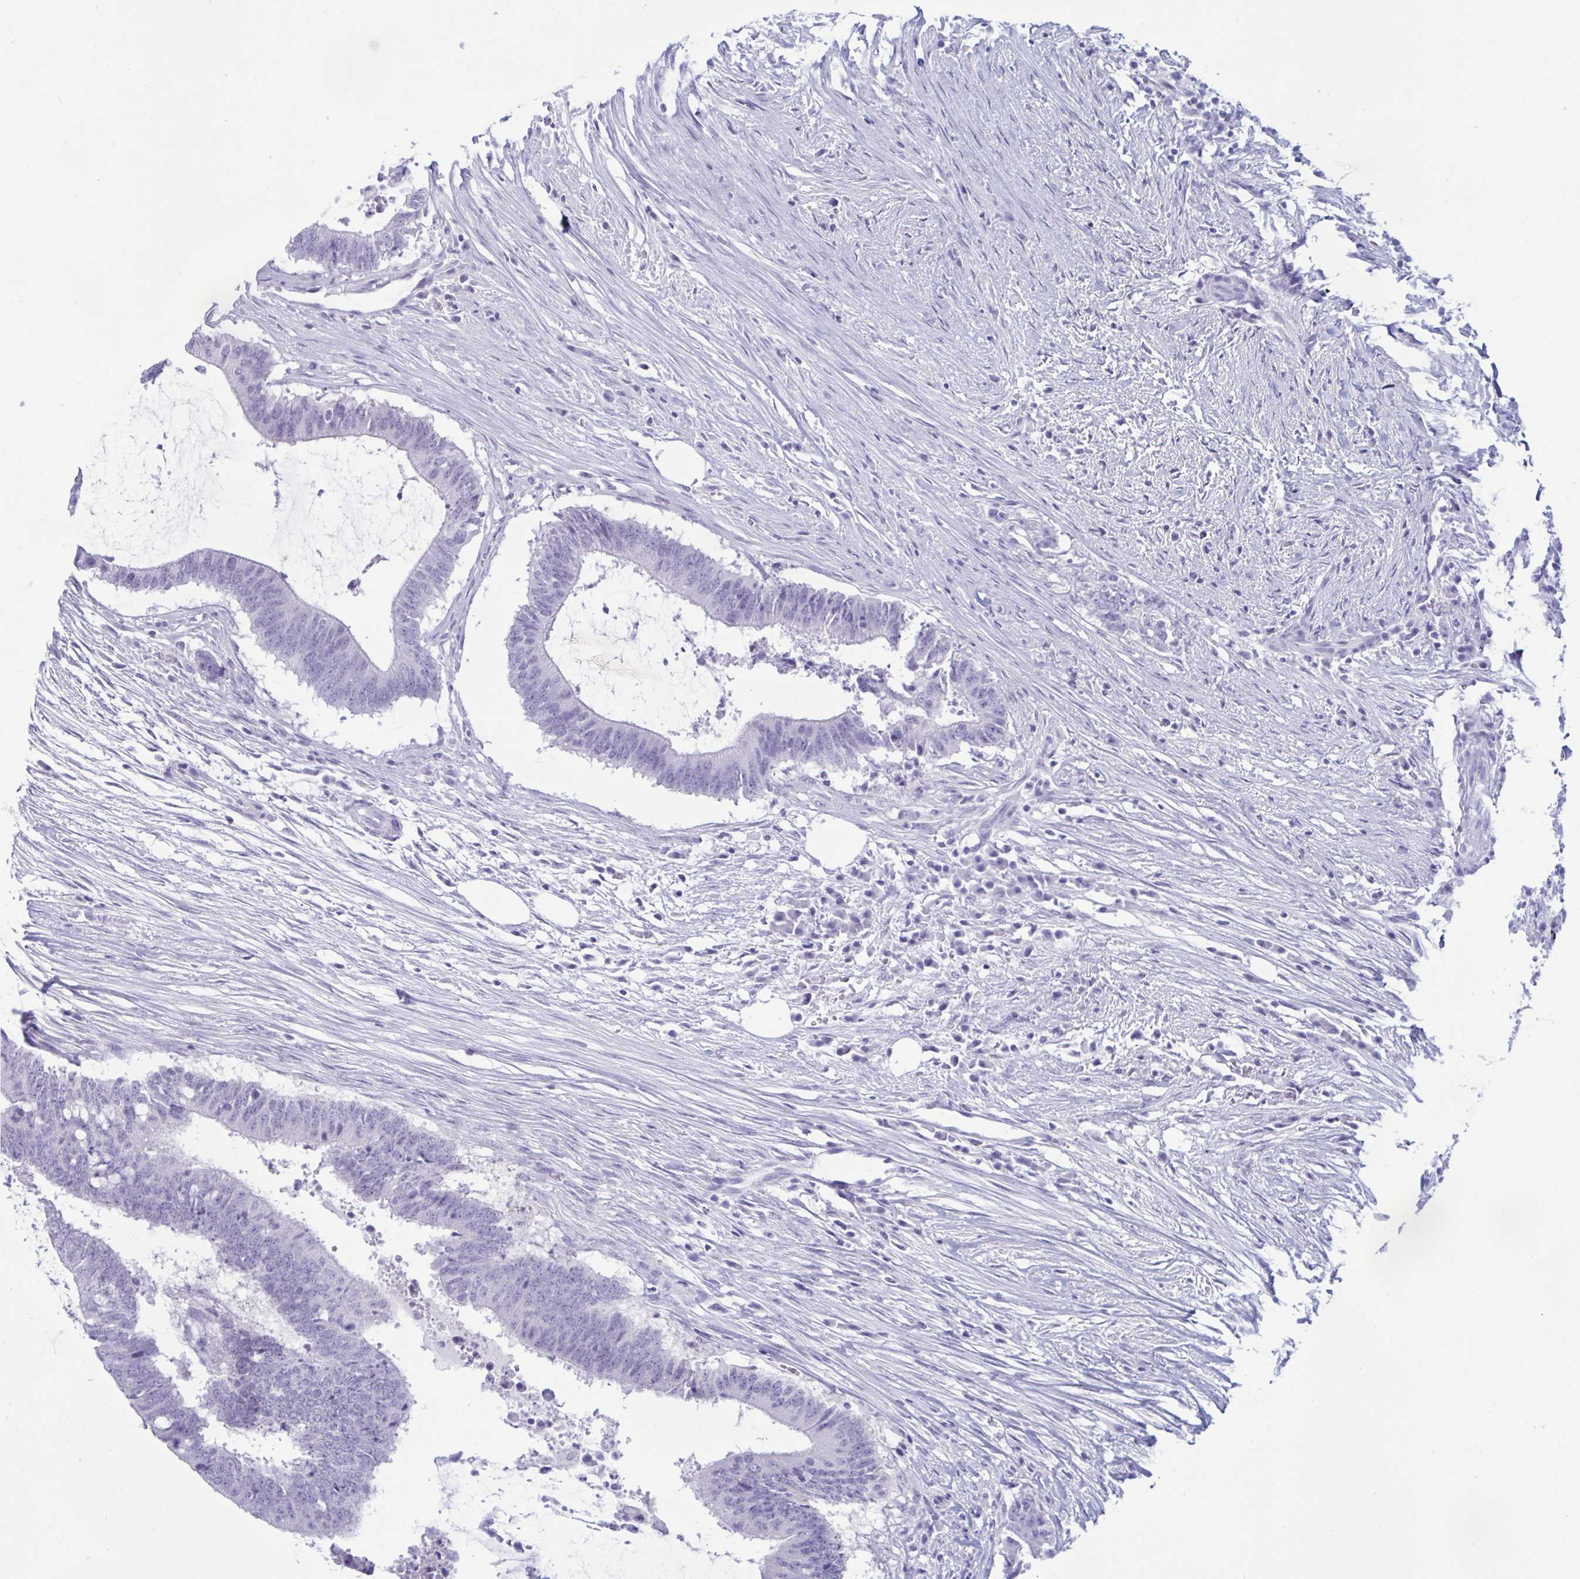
{"staining": {"intensity": "negative", "quantity": "none", "location": "none"}, "tissue": "colorectal cancer", "cell_type": "Tumor cells", "image_type": "cancer", "snomed": [{"axis": "morphology", "description": "Adenocarcinoma, NOS"}, {"axis": "topography", "description": "Colon"}], "caption": "Tumor cells show no significant protein expression in colorectal adenocarcinoma.", "gene": "ANKRD60", "patient": {"sex": "female", "age": 43}}